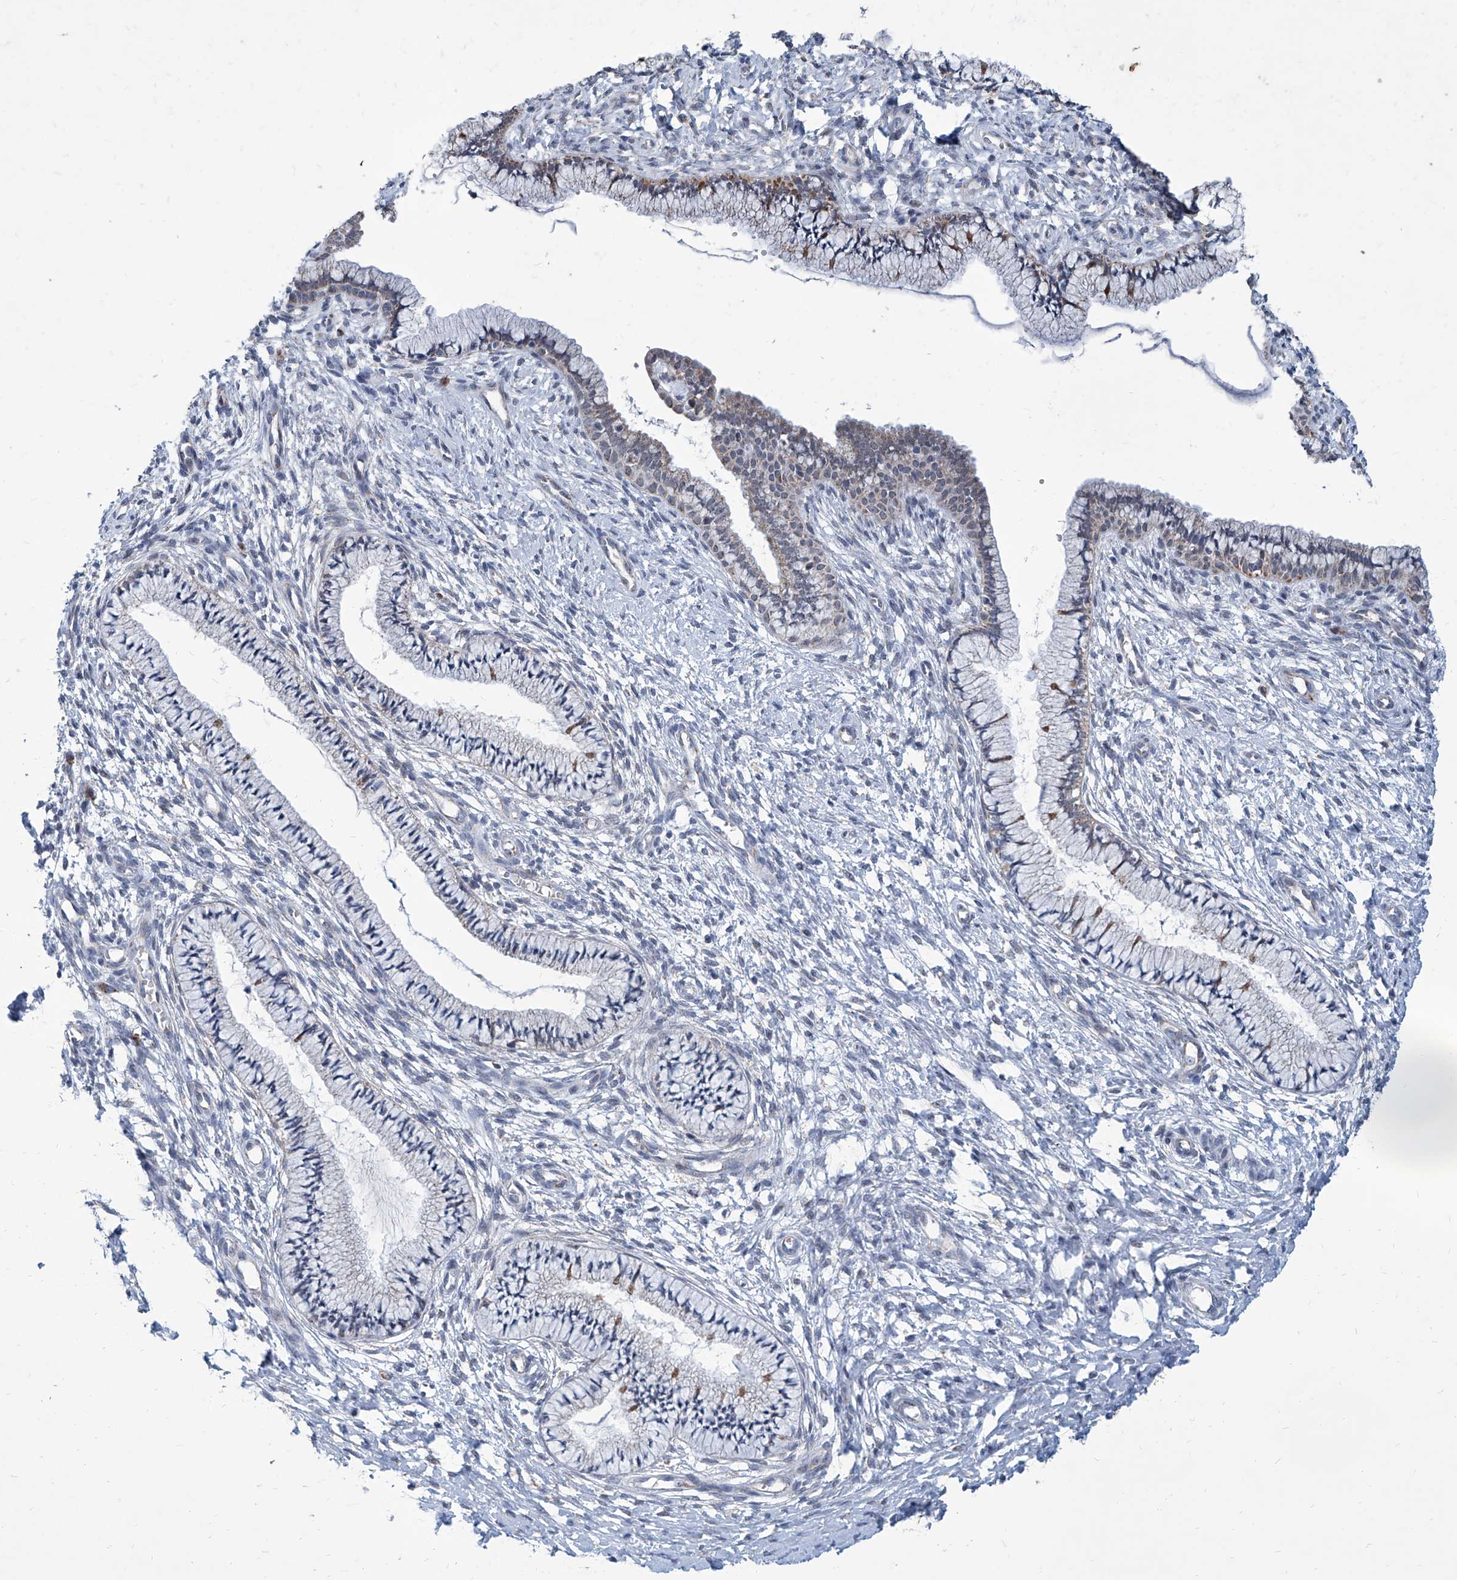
{"staining": {"intensity": "moderate", "quantity": "<25%", "location": "cytoplasmic/membranous"}, "tissue": "cervix", "cell_type": "Glandular cells", "image_type": "normal", "snomed": [{"axis": "morphology", "description": "Normal tissue, NOS"}, {"axis": "topography", "description": "Cervix"}], "caption": "IHC staining of unremarkable cervix, which reveals low levels of moderate cytoplasmic/membranous positivity in about <25% of glandular cells indicating moderate cytoplasmic/membranous protein positivity. The staining was performed using DAB (brown) for protein detection and nuclei were counterstained in hematoxylin (blue).", "gene": "USP48", "patient": {"sex": "female", "age": 36}}